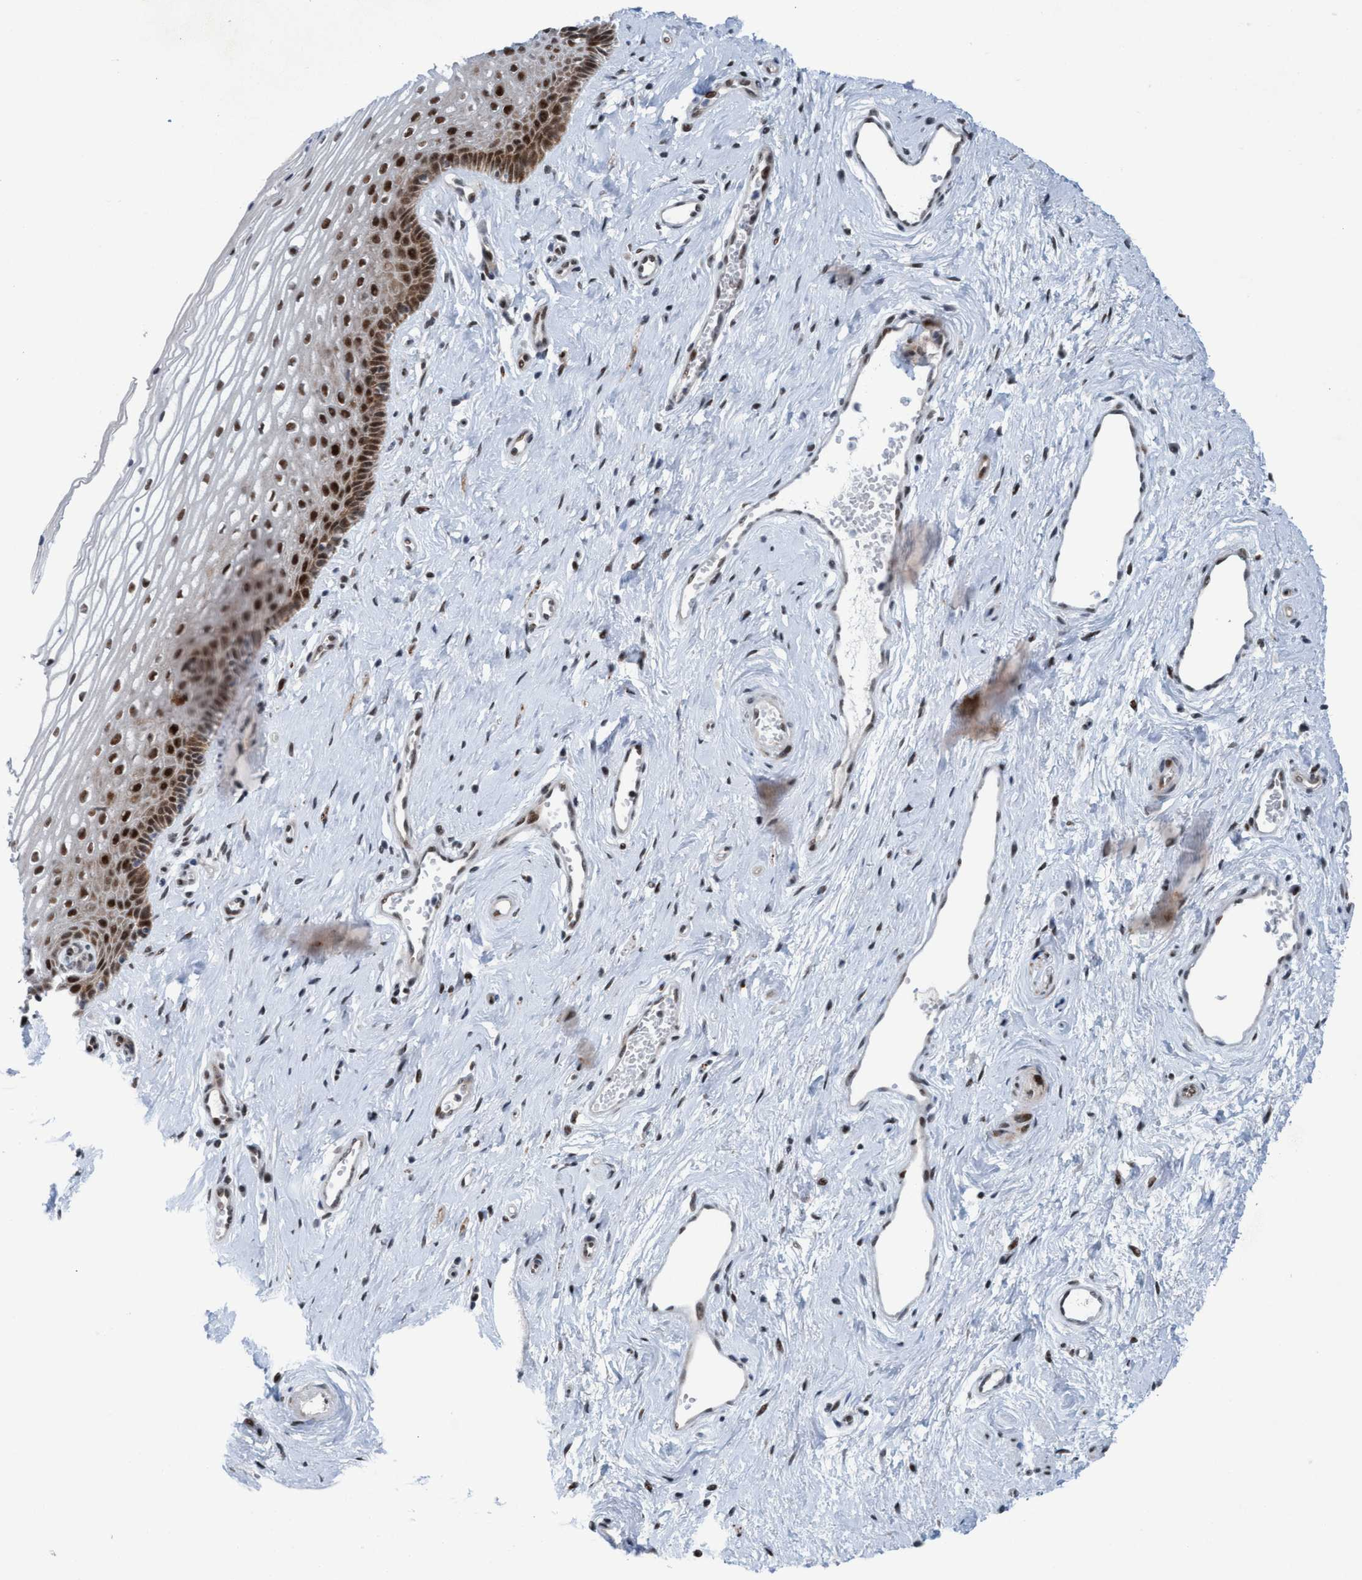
{"staining": {"intensity": "strong", "quantity": ">75%", "location": "nuclear"}, "tissue": "vagina", "cell_type": "Squamous epithelial cells", "image_type": "normal", "snomed": [{"axis": "morphology", "description": "Normal tissue, NOS"}, {"axis": "topography", "description": "Vagina"}], "caption": "Immunohistochemical staining of unremarkable vagina exhibits >75% levels of strong nuclear protein staining in approximately >75% of squamous epithelial cells. (Stains: DAB (3,3'-diaminobenzidine) in brown, nuclei in blue, Microscopy: brightfield microscopy at high magnification).", "gene": "CWC27", "patient": {"sex": "female", "age": 46}}